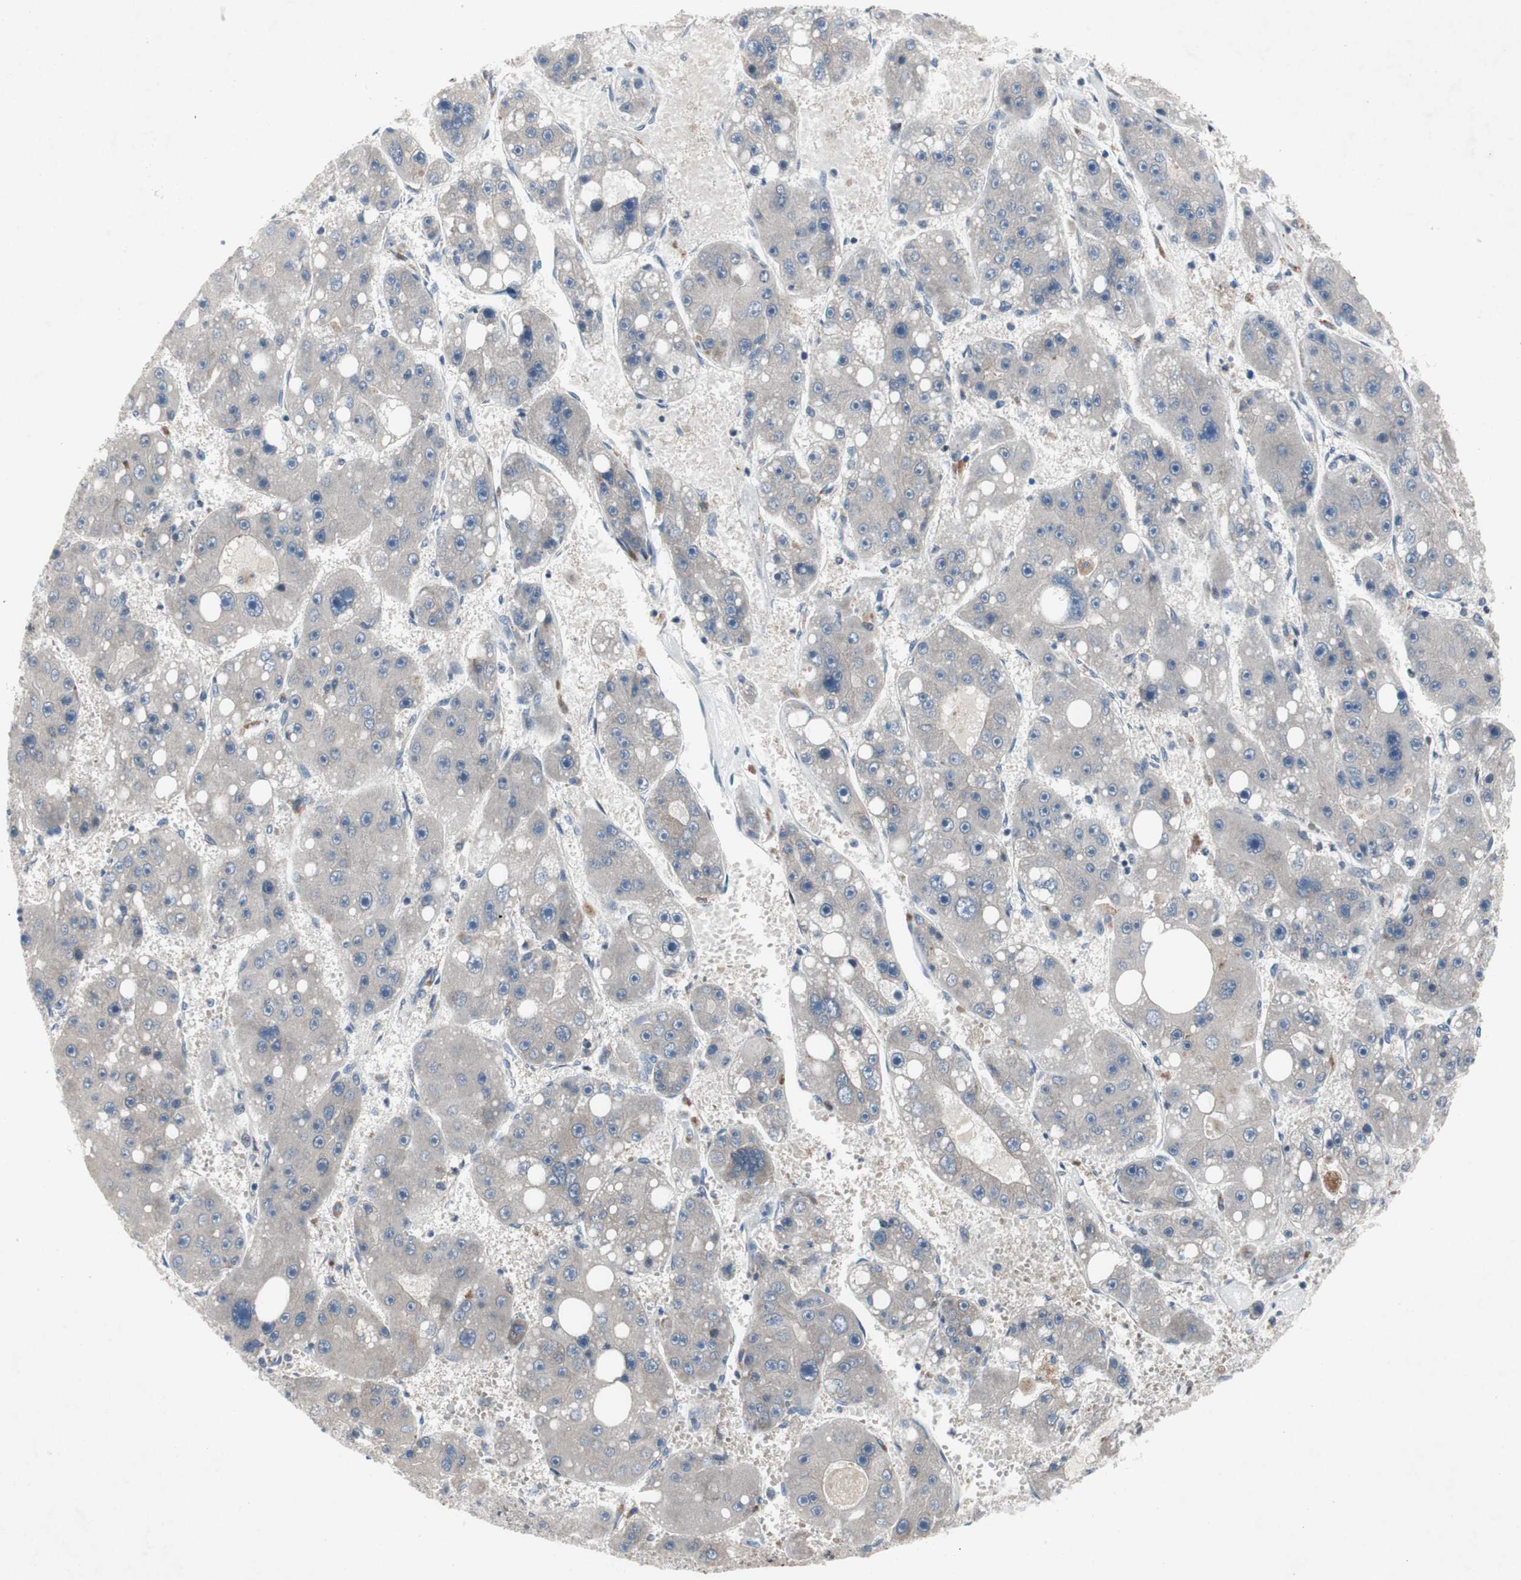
{"staining": {"intensity": "negative", "quantity": "none", "location": "none"}, "tissue": "liver cancer", "cell_type": "Tumor cells", "image_type": "cancer", "snomed": [{"axis": "morphology", "description": "Carcinoma, Hepatocellular, NOS"}, {"axis": "topography", "description": "Liver"}], "caption": "Tumor cells are negative for protein expression in human liver cancer. (Immunohistochemistry, brightfield microscopy, high magnification).", "gene": "MUTYH", "patient": {"sex": "female", "age": 61}}